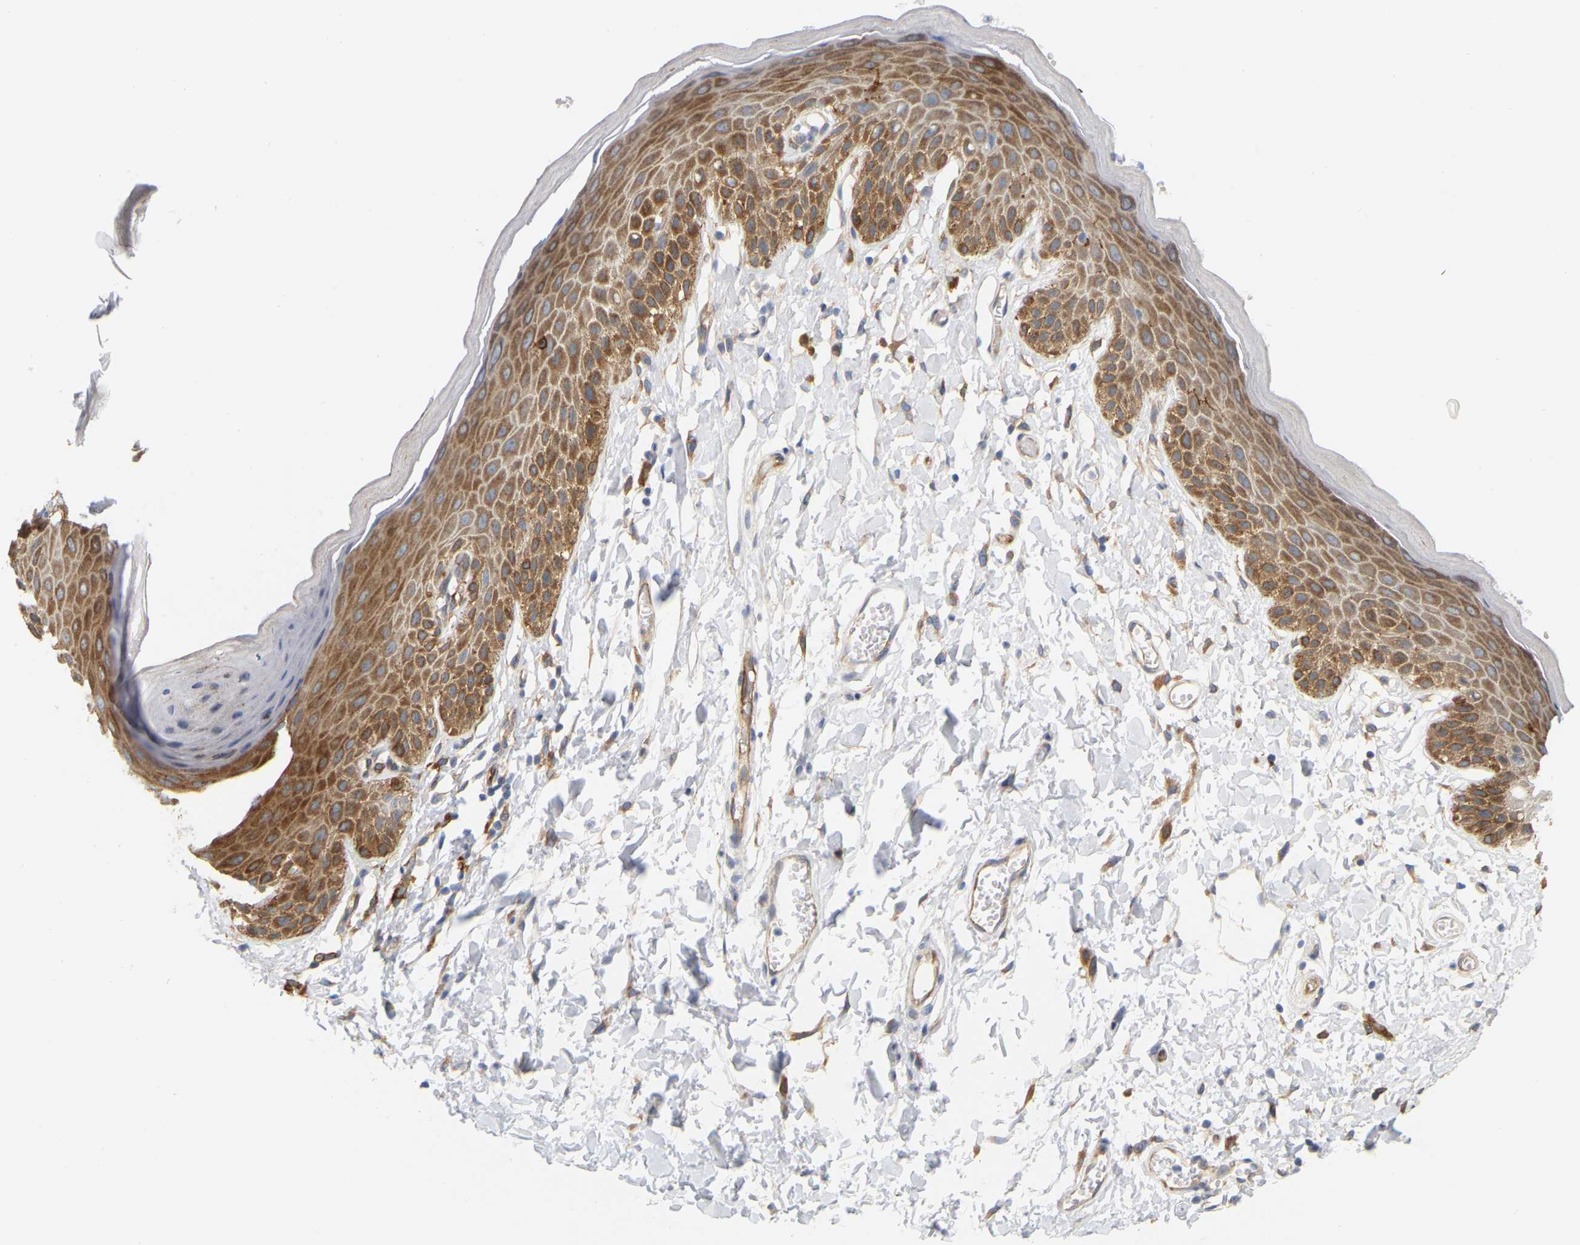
{"staining": {"intensity": "moderate", "quantity": ">75%", "location": "cytoplasmic/membranous"}, "tissue": "skin", "cell_type": "Epidermal cells", "image_type": "normal", "snomed": [{"axis": "morphology", "description": "Normal tissue, NOS"}, {"axis": "topography", "description": "Anal"}], "caption": "Protein staining demonstrates moderate cytoplasmic/membranous expression in about >75% of epidermal cells in benign skin. The staining was performed using DAB (3,3'-diaminobenzidine), with brown indicating positive protein expression. Nuclei are stained blue with hematoxylin.", "gene": "RAPH1", "patient": {"sex": "male", "age": 44}}